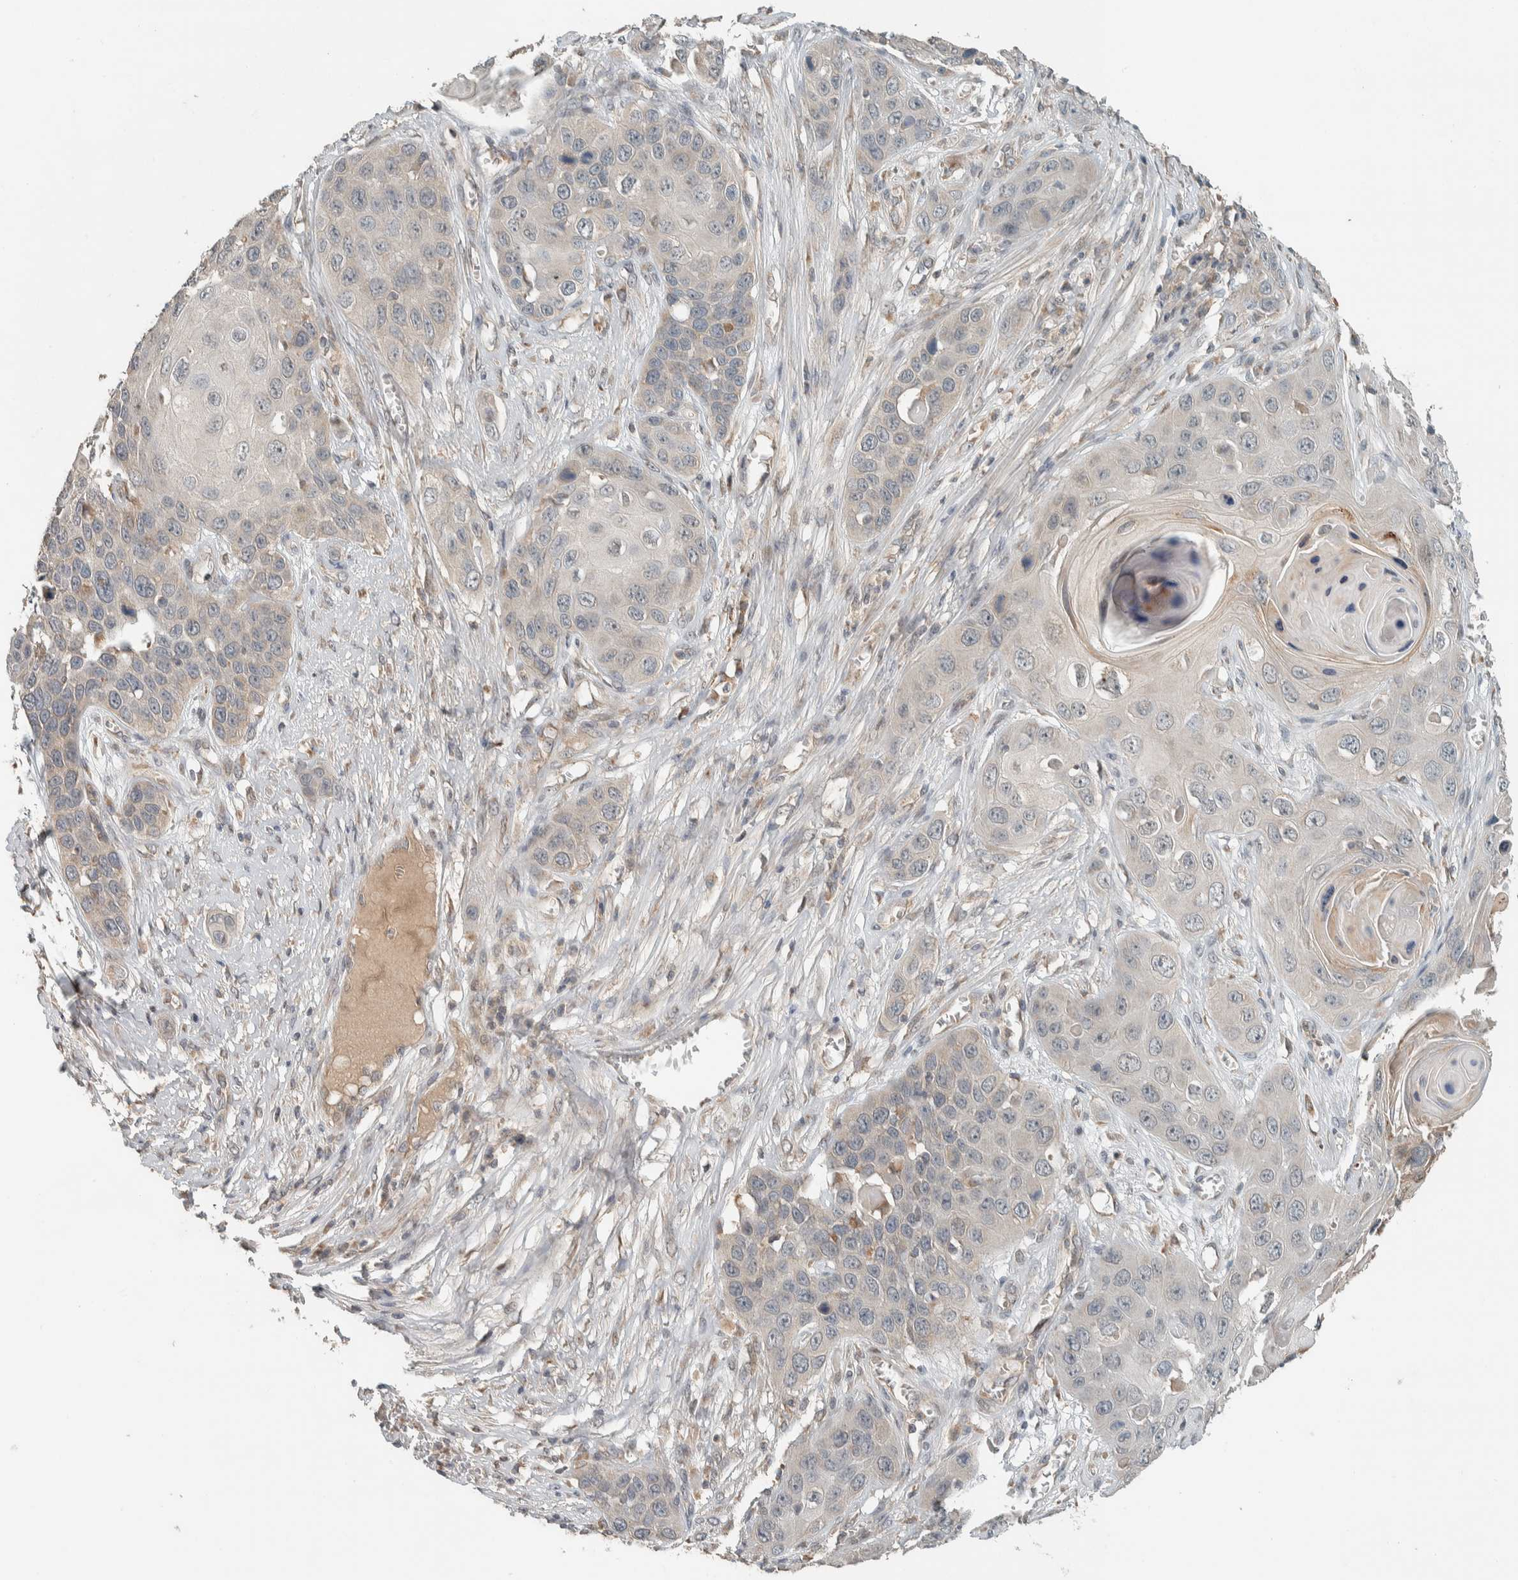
{"staining": {"intensity": "negative", "quantity": "none", "location": "none"}, "tissue": "skin cancer", "cell_type": "Tumor cells", "image_type": "cancer", "snomed": [{"axis": "morphology", "description": "Squamous cell carcinoma, NOS"}, {"axis": "topography", "description": "Skin"}], "caption": "IHC image of neoplastic tissue: squamous cell carcinoma (skin) stained with DAB shows no significant protein staining in tumor cells.", "gene": "NBR1", "patient": {"sex": "male", "age": 55}}